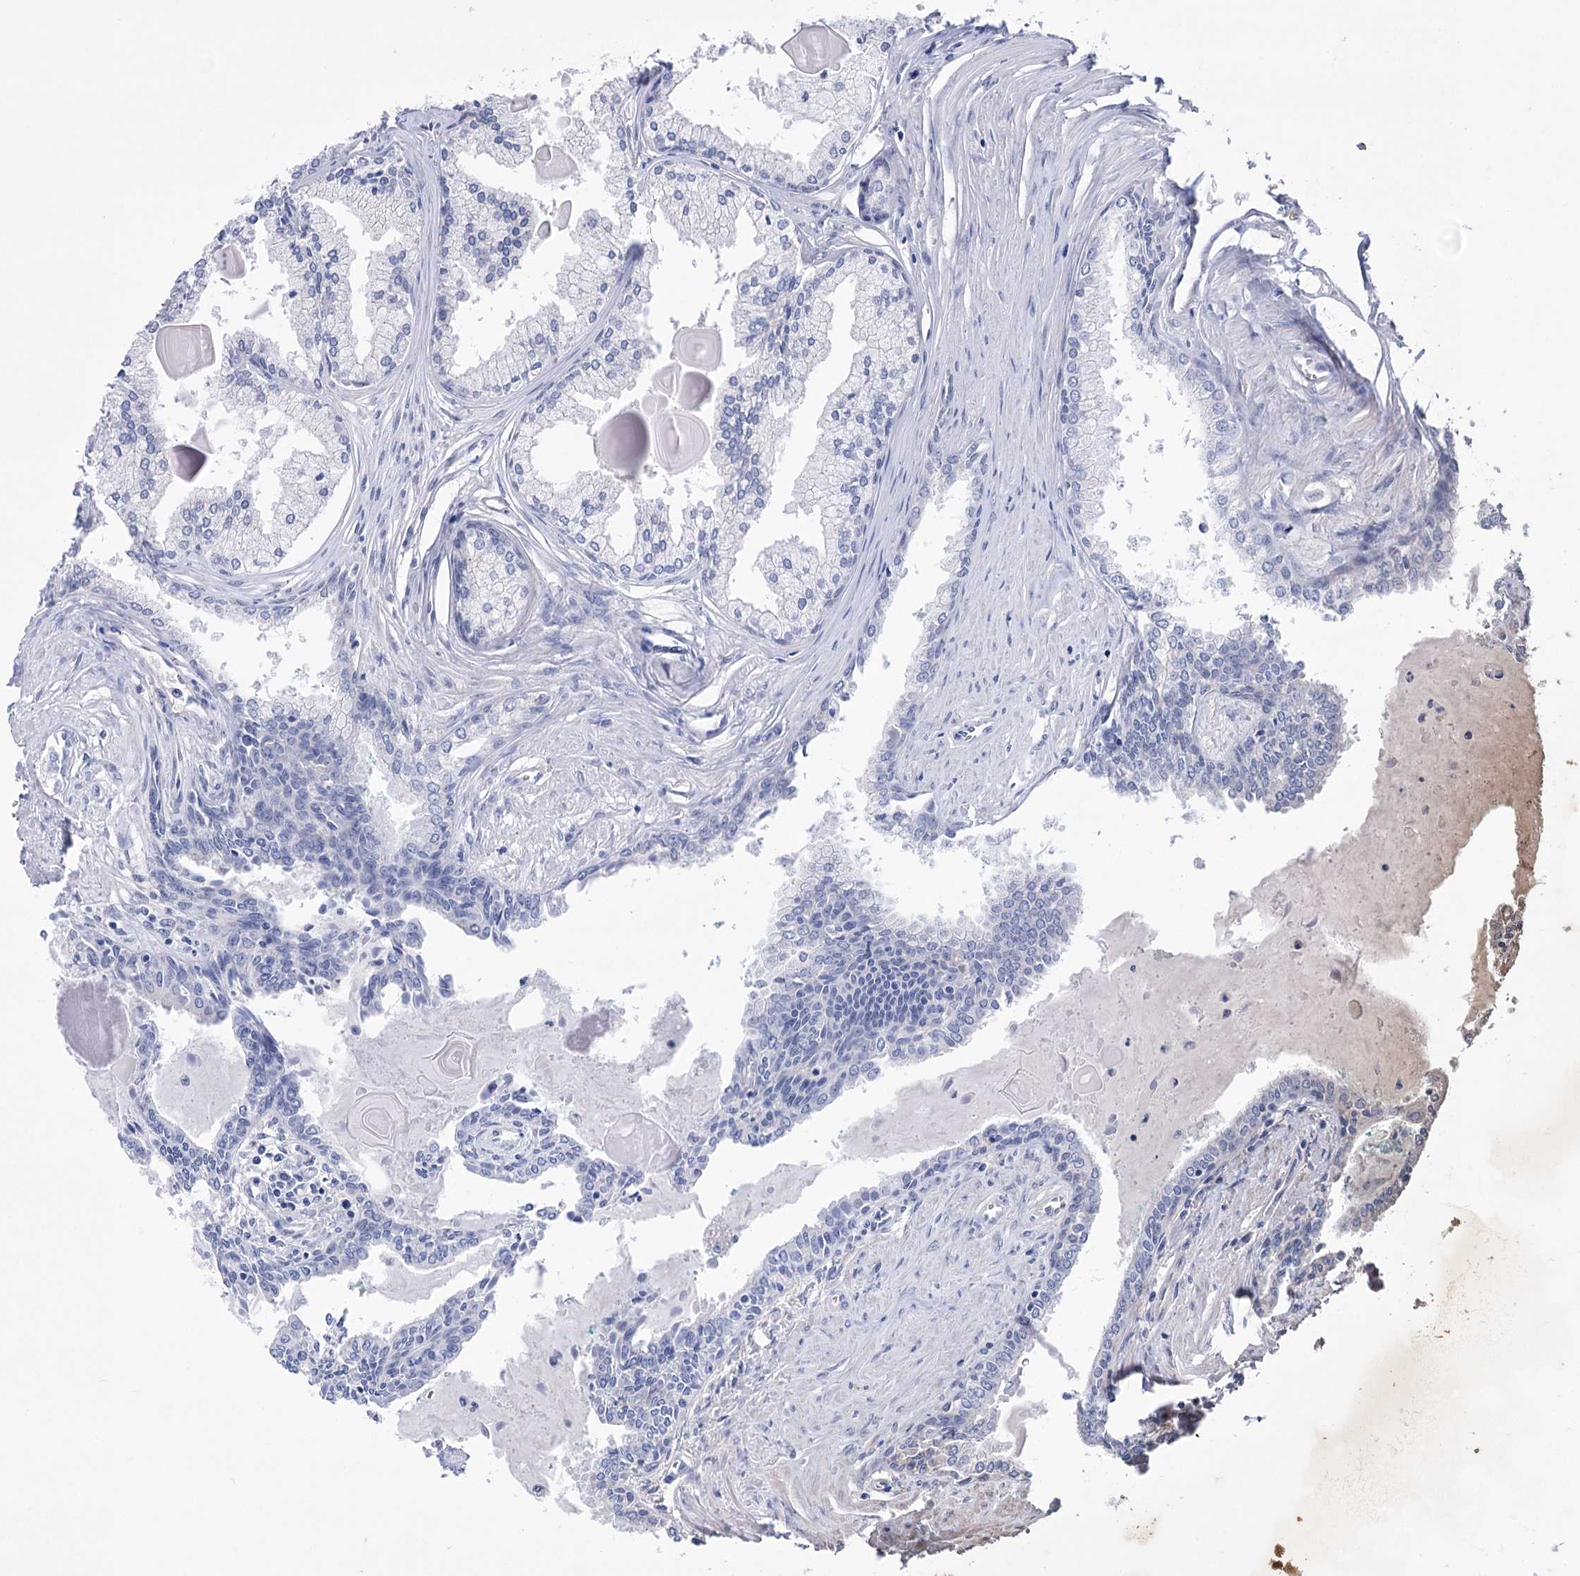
{"staining": {"intensity": "negative", "quantity": "none", "location": "none"}, "tissue": "prostate cancer", "cell_type": "Tumor cells", "image_type": "cancer", "snomed": [{"axis": "morphology", "description": "Adenocarcinoma, High grade"}, {"axis": "topography", "description": "Prostate"}], "caption": "High magnification brightfield microscopy of prostate cancer stained with DAB (3,3'-diaminobenzidine) (brown) and counterstained with hematoxylin (blue): tumor cells show no significant staining.", "gene": "LRRC34", "patient": {"sex": "male", "age": 68}}